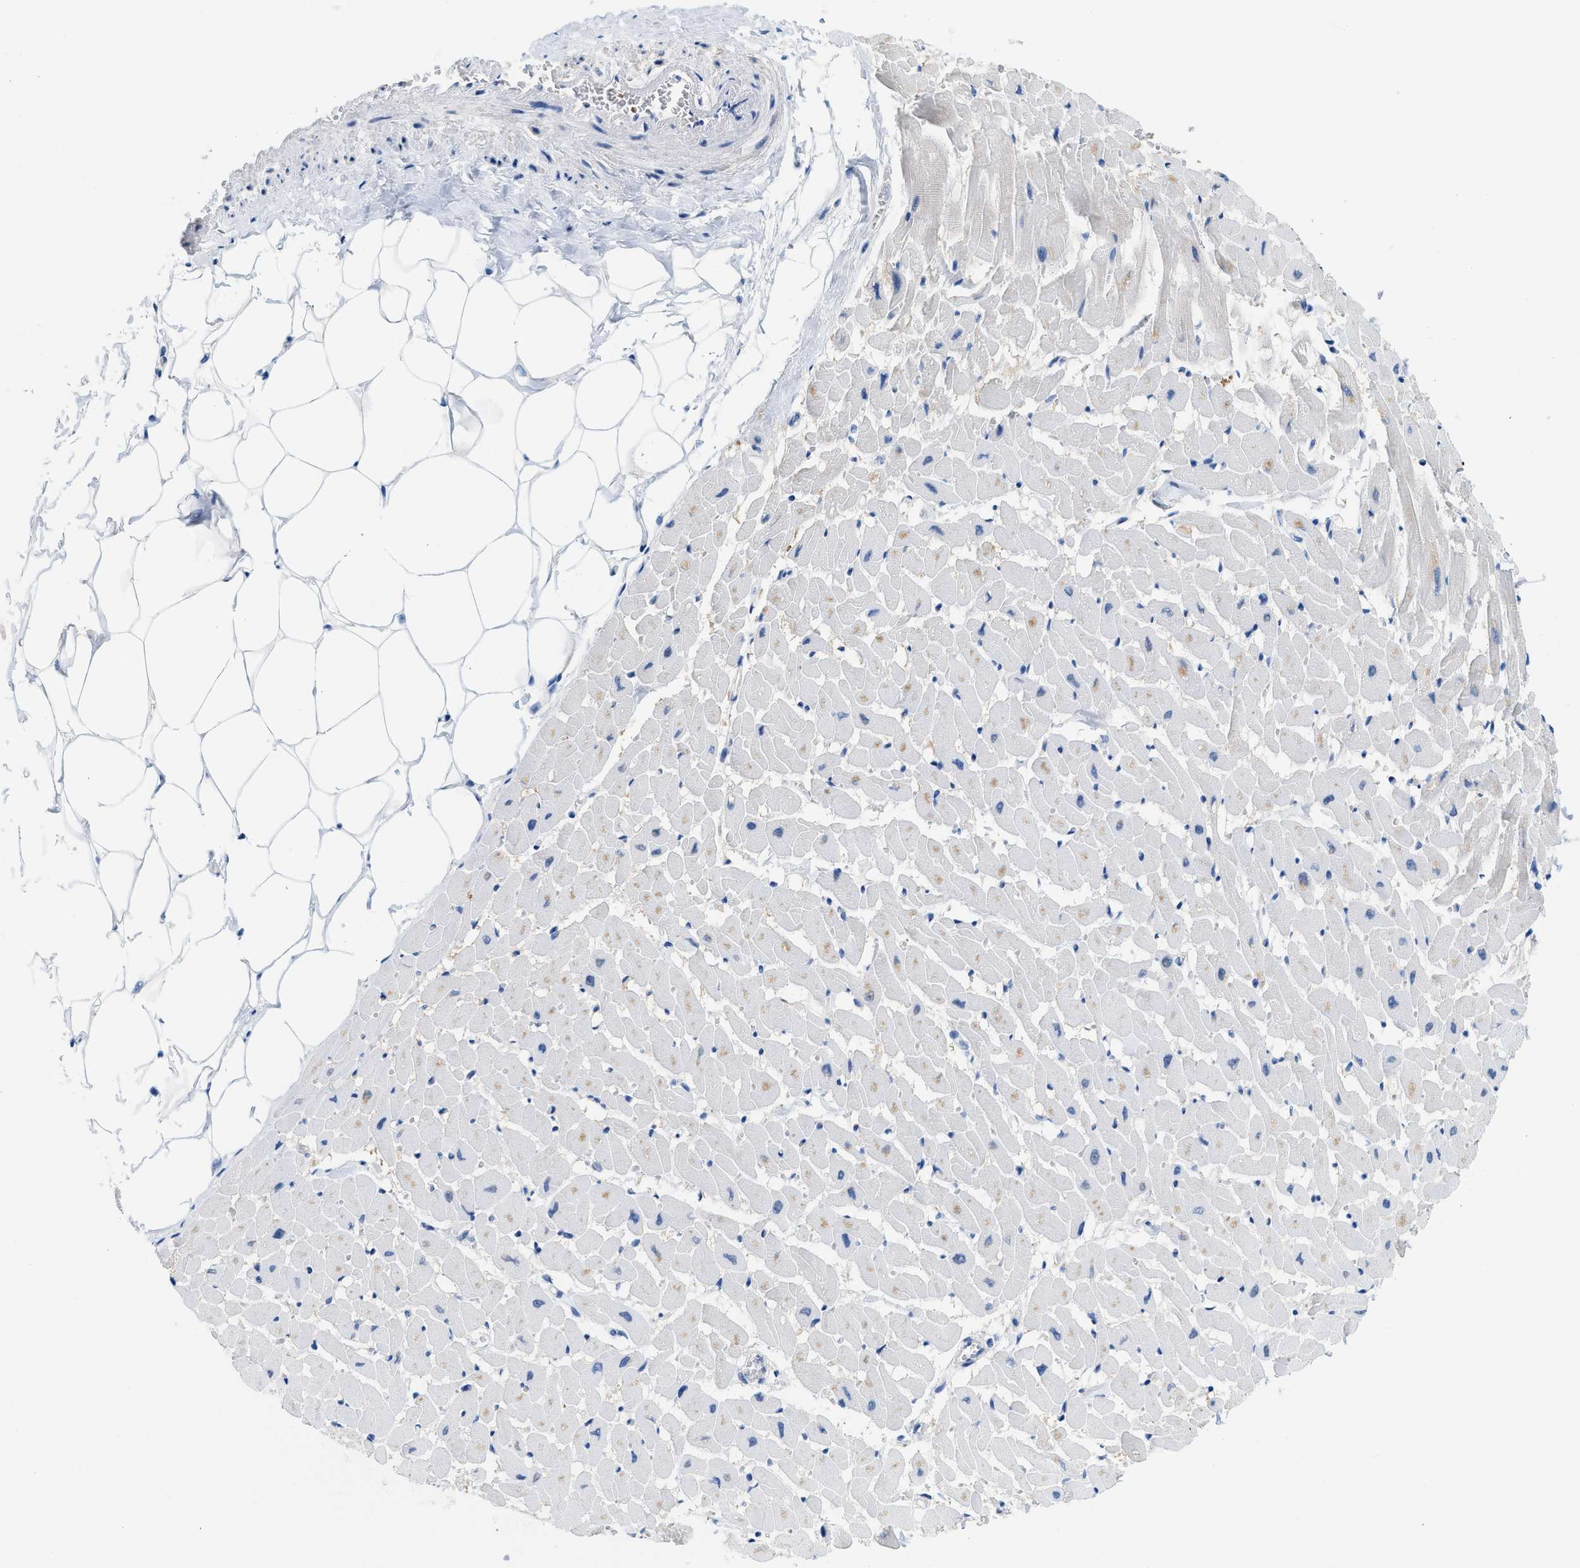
{"staining": {"intensity": "weak", "quantity": "25%-75%", "location": "cytoplasmic/membranous"}, "tissue": "heart muscle", "cell_type": "Cardiomyocytes", "image_type": "normal", "snomed": [{"axis": "morphology", "description": "Normal tissue, NOS"}, {"axis": "topography", "description": "Heart"}], "caption": "This micrograph reveals immunohistochemistry staining of benign human heart muscle, with low weak cytoplasmic/membranous positivity in approximately 25%-75% of cardiomyocytes.", "gene": "BPGM", "patient": {"sex": "female", "age": 19}}